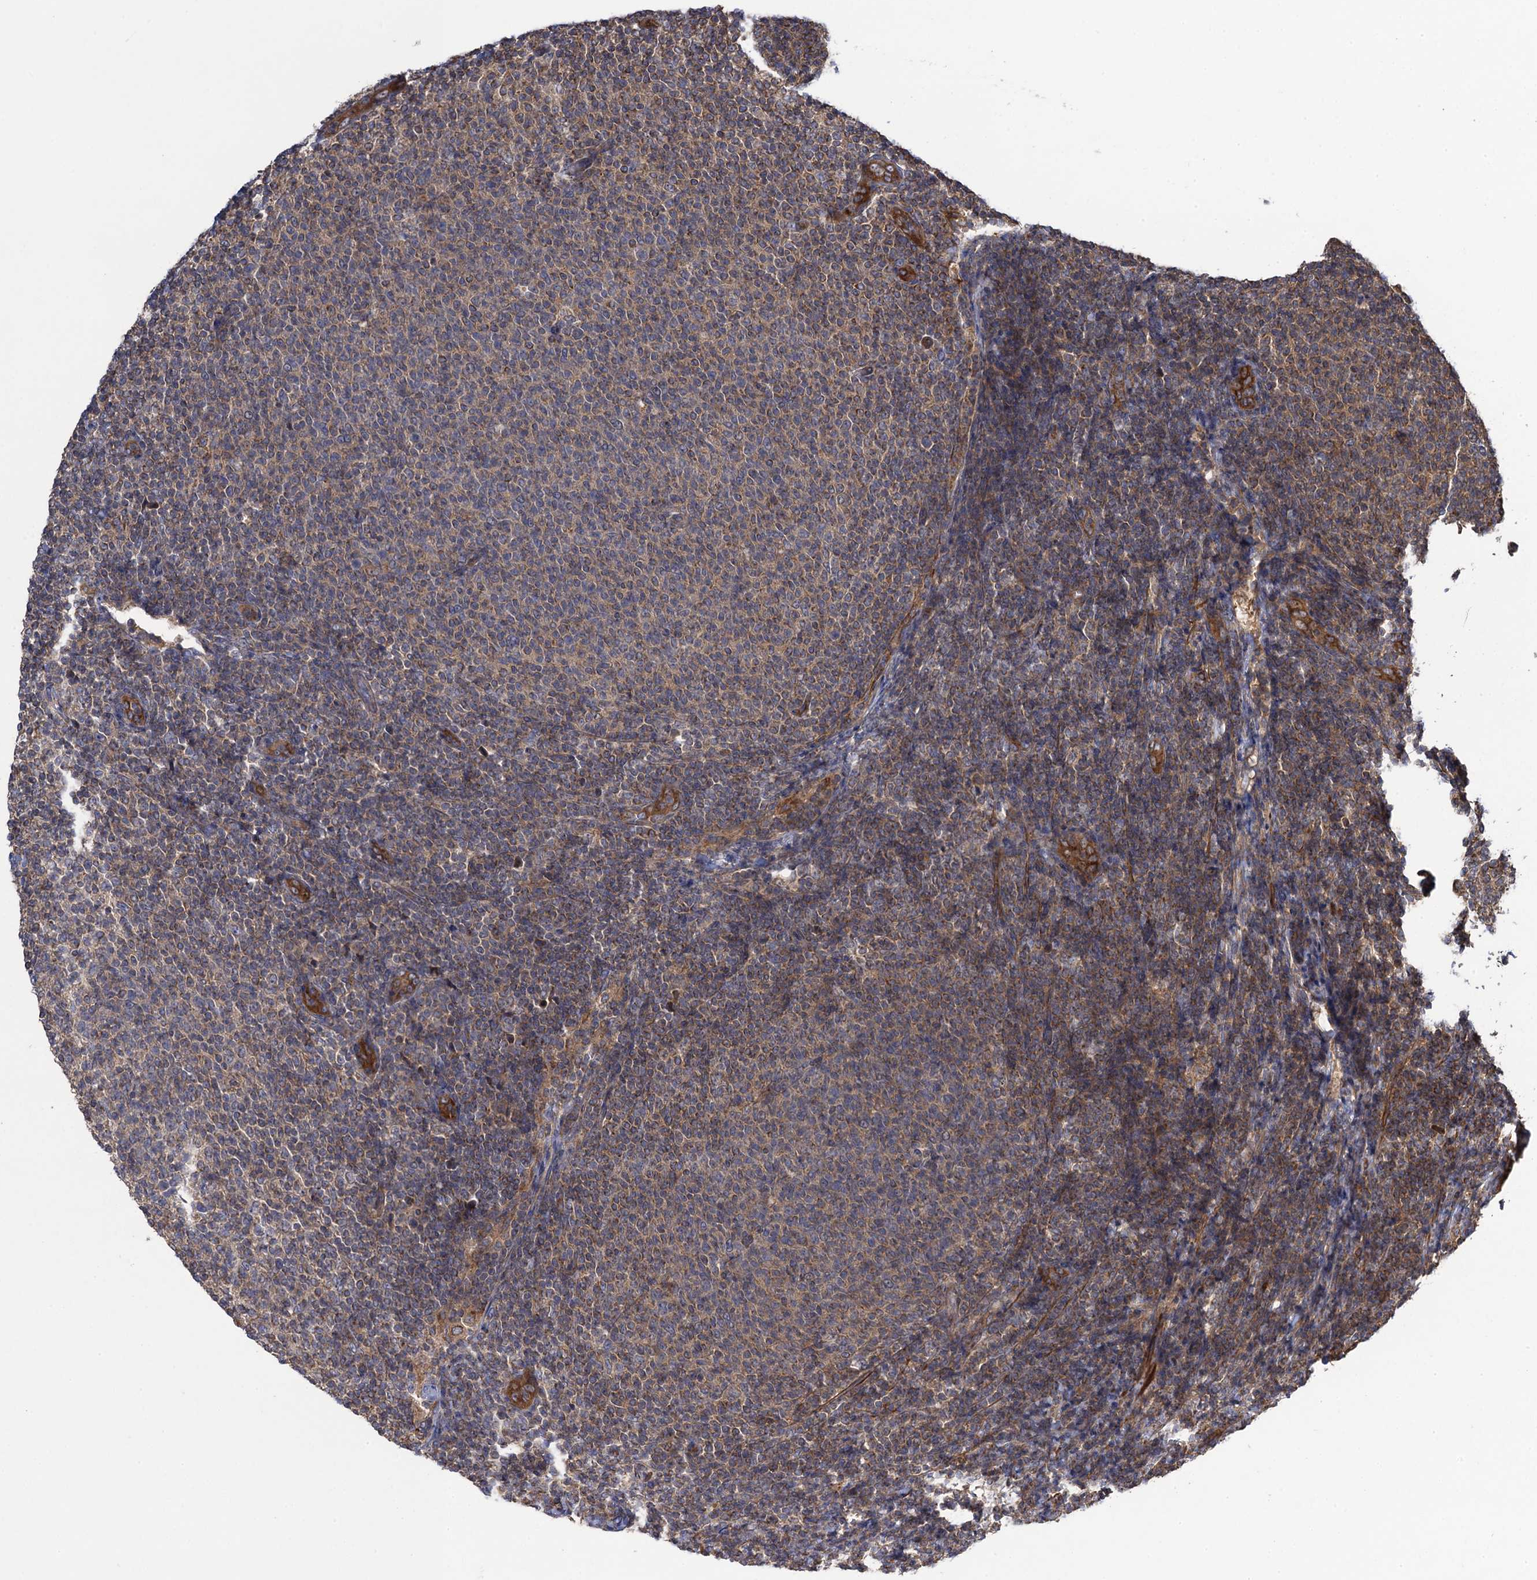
{"staining": {"intensity": "weak", "quantity": "<25%", "location": "cytoplasmic/membranous"}, "tissue": "lymphoma", "cell_type": "Tumor cells", "image_type": "cancer", "snomed": [{"axis": "morphology", "description": "Malignant lymphoma, non-Hodgkin's type, Low grade"}, {"axis": "topography", "description": "Lymph node"}], "caption": "There is no significant positivity in tumor cells of low-grade malignant lymphoma, non-Hodgkin's type.", "gene": "WDR88", "patient": {"sex": "male", "age": 66}}